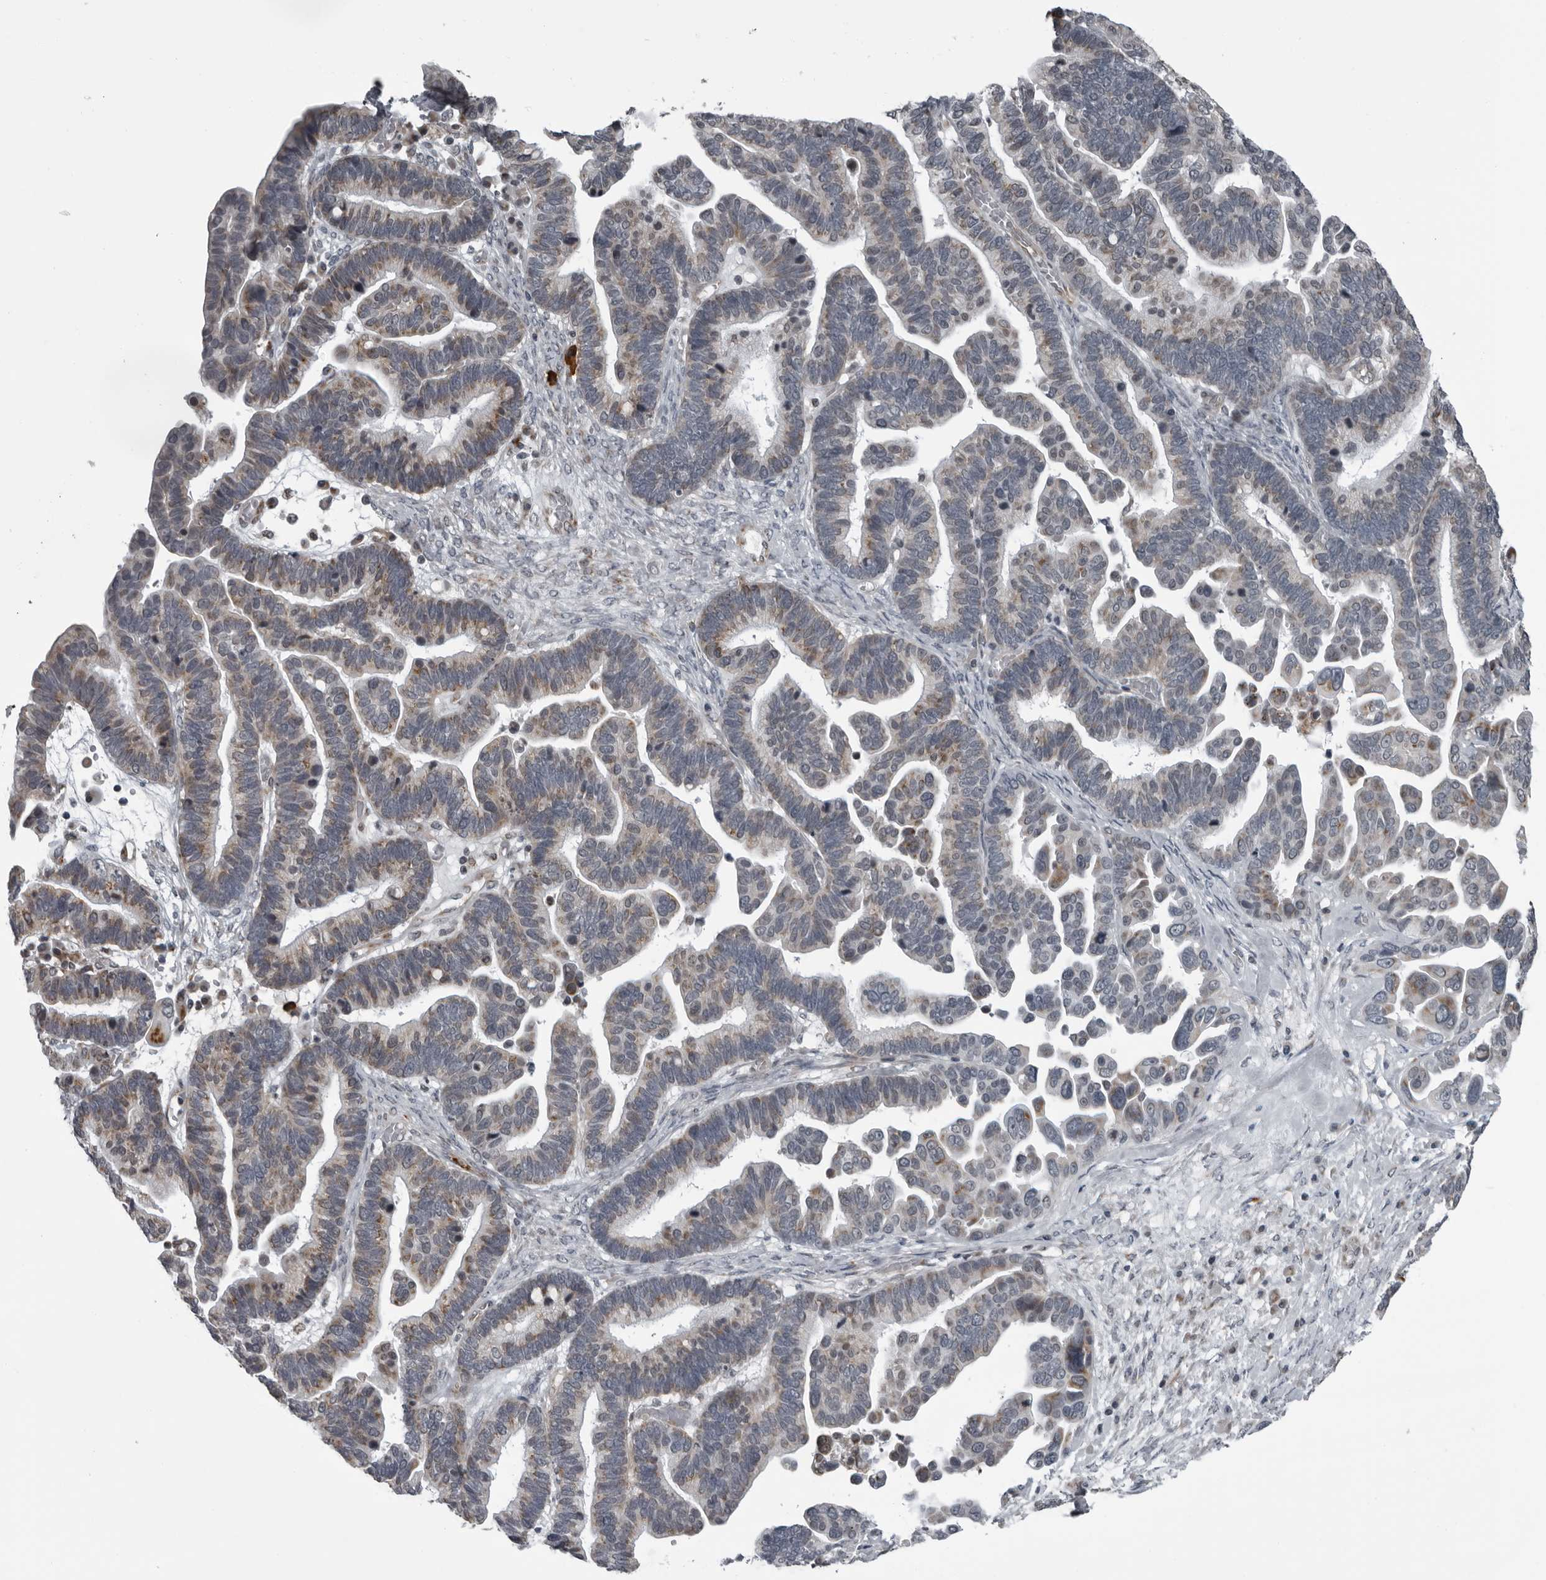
{"staining": {"intensity": "weak", "quantity": "25%-75%", "location": "cytoplasmic/membranous"}, "tissue": "ovarian cancer", "cell_type": "Tumor cells", "image_type": "cancer", "snomed": [{"axis": "morphology", "description": "Cystadenocarcinoma, serous, NOS"}, {"axis": "topography", "description": "Ovary"}], "caption": "Serous cystadenocarcinoma (ovarian) stained with DAB (3,3'-diaminobenzidine) immunohistochemistry reveals low levels of weak cytoplasmic/membranous staining in about 25%-75% of tumor cells. (DAB = brown stain, brightfield microscopy at high magnification).", "gene": "RTCA", "patient": {"sex": "female", "age": 56}}